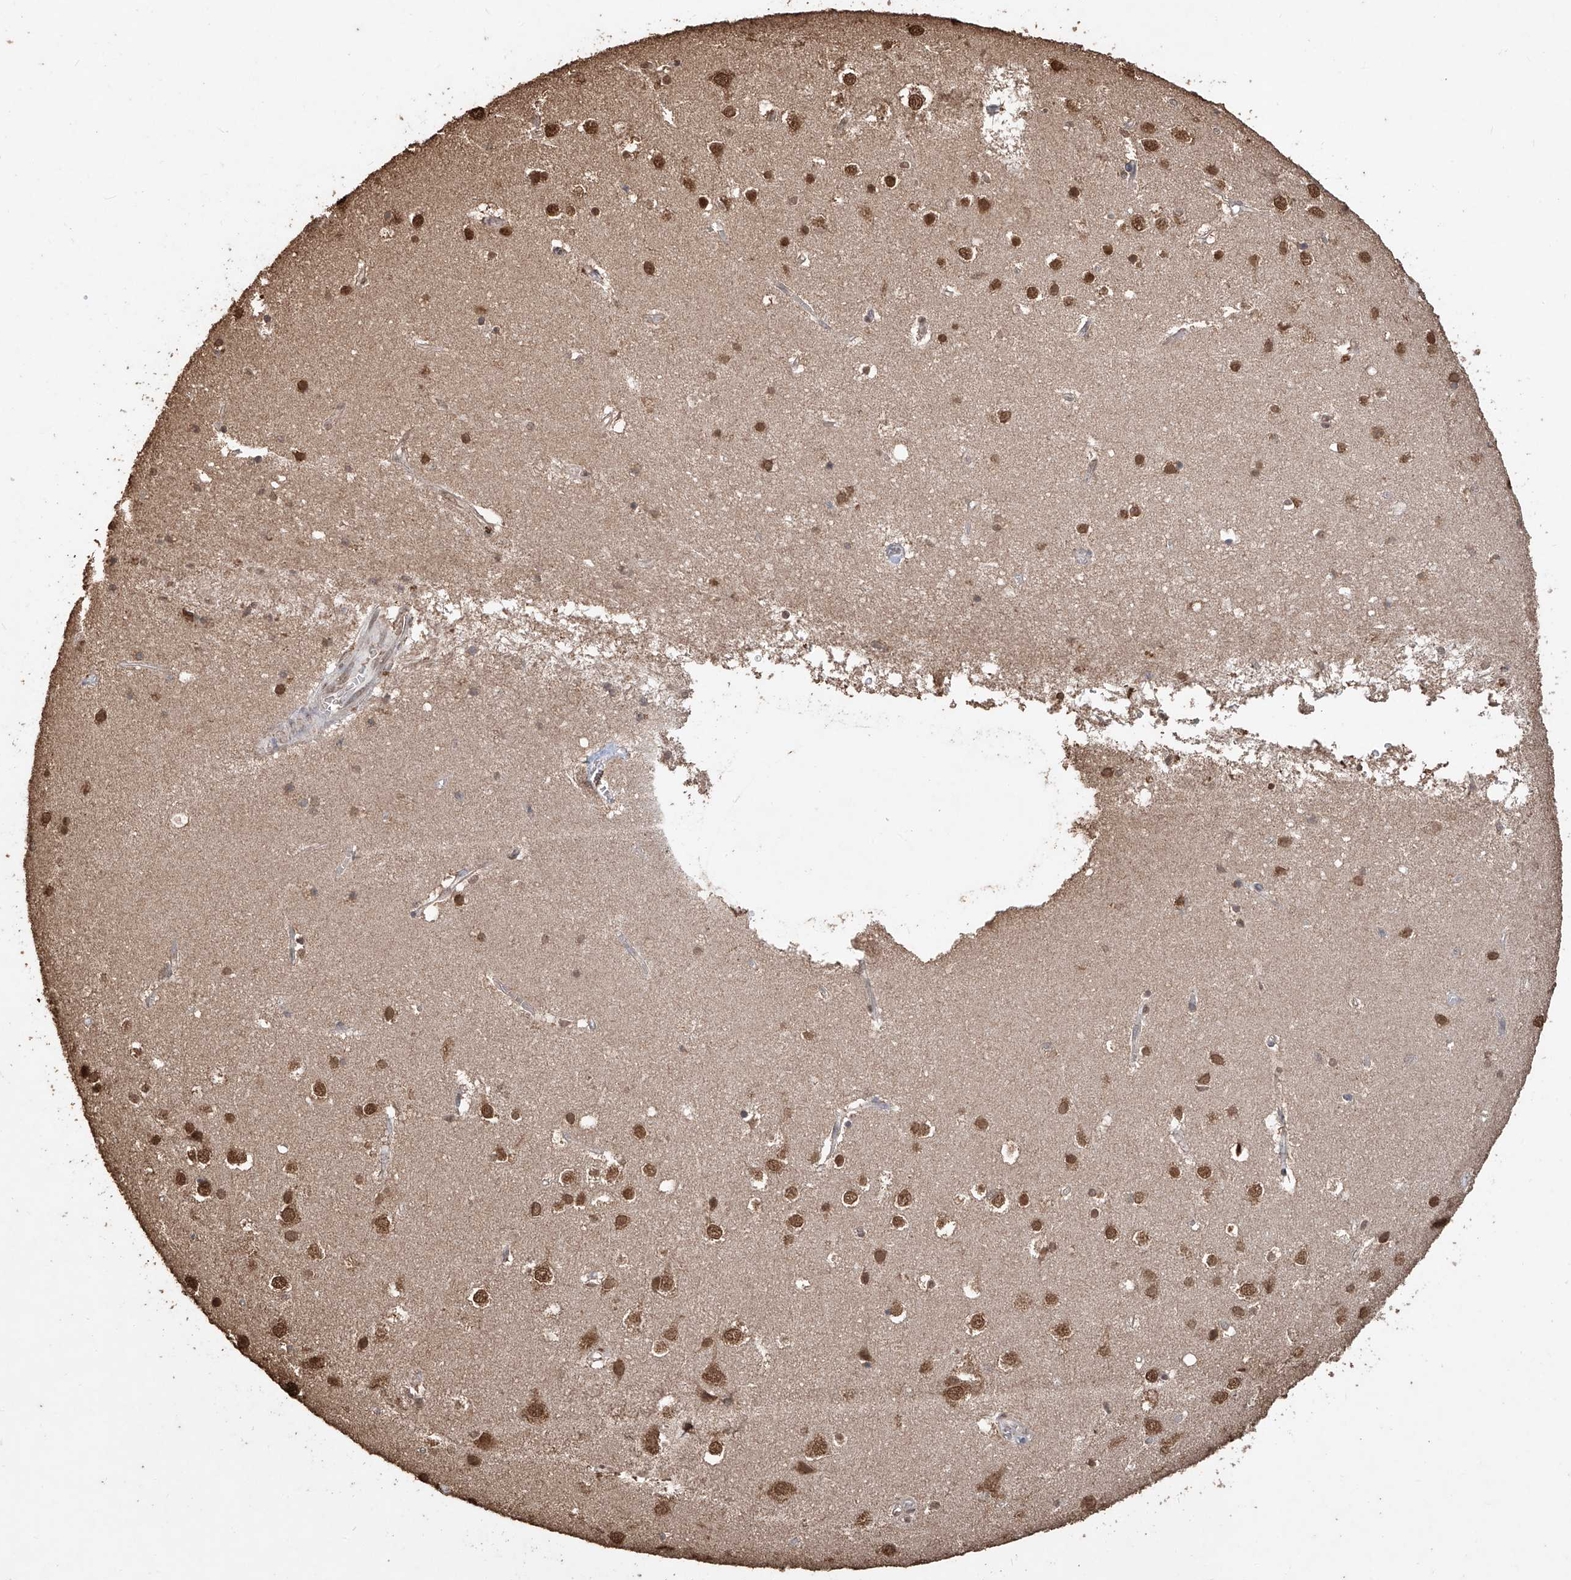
{"staining": {"intensity": "negative", "quantity": "none", "location": "none"}, "tissue": "cerebral cortex", "cell_type": "Endothelial cells", "image_type": "normal", "snomed": [{"axis": "morphology", "description": "Normal tissue, NOS"}, {"axis": "topography", "description": "Cerebral cortex"}], "caption": "The histopathology image displays no significant staining in endothelial cells of cerebral cortex.", "gene": "ELOVL1", "patient": {"sex": "male", "age": 54}}